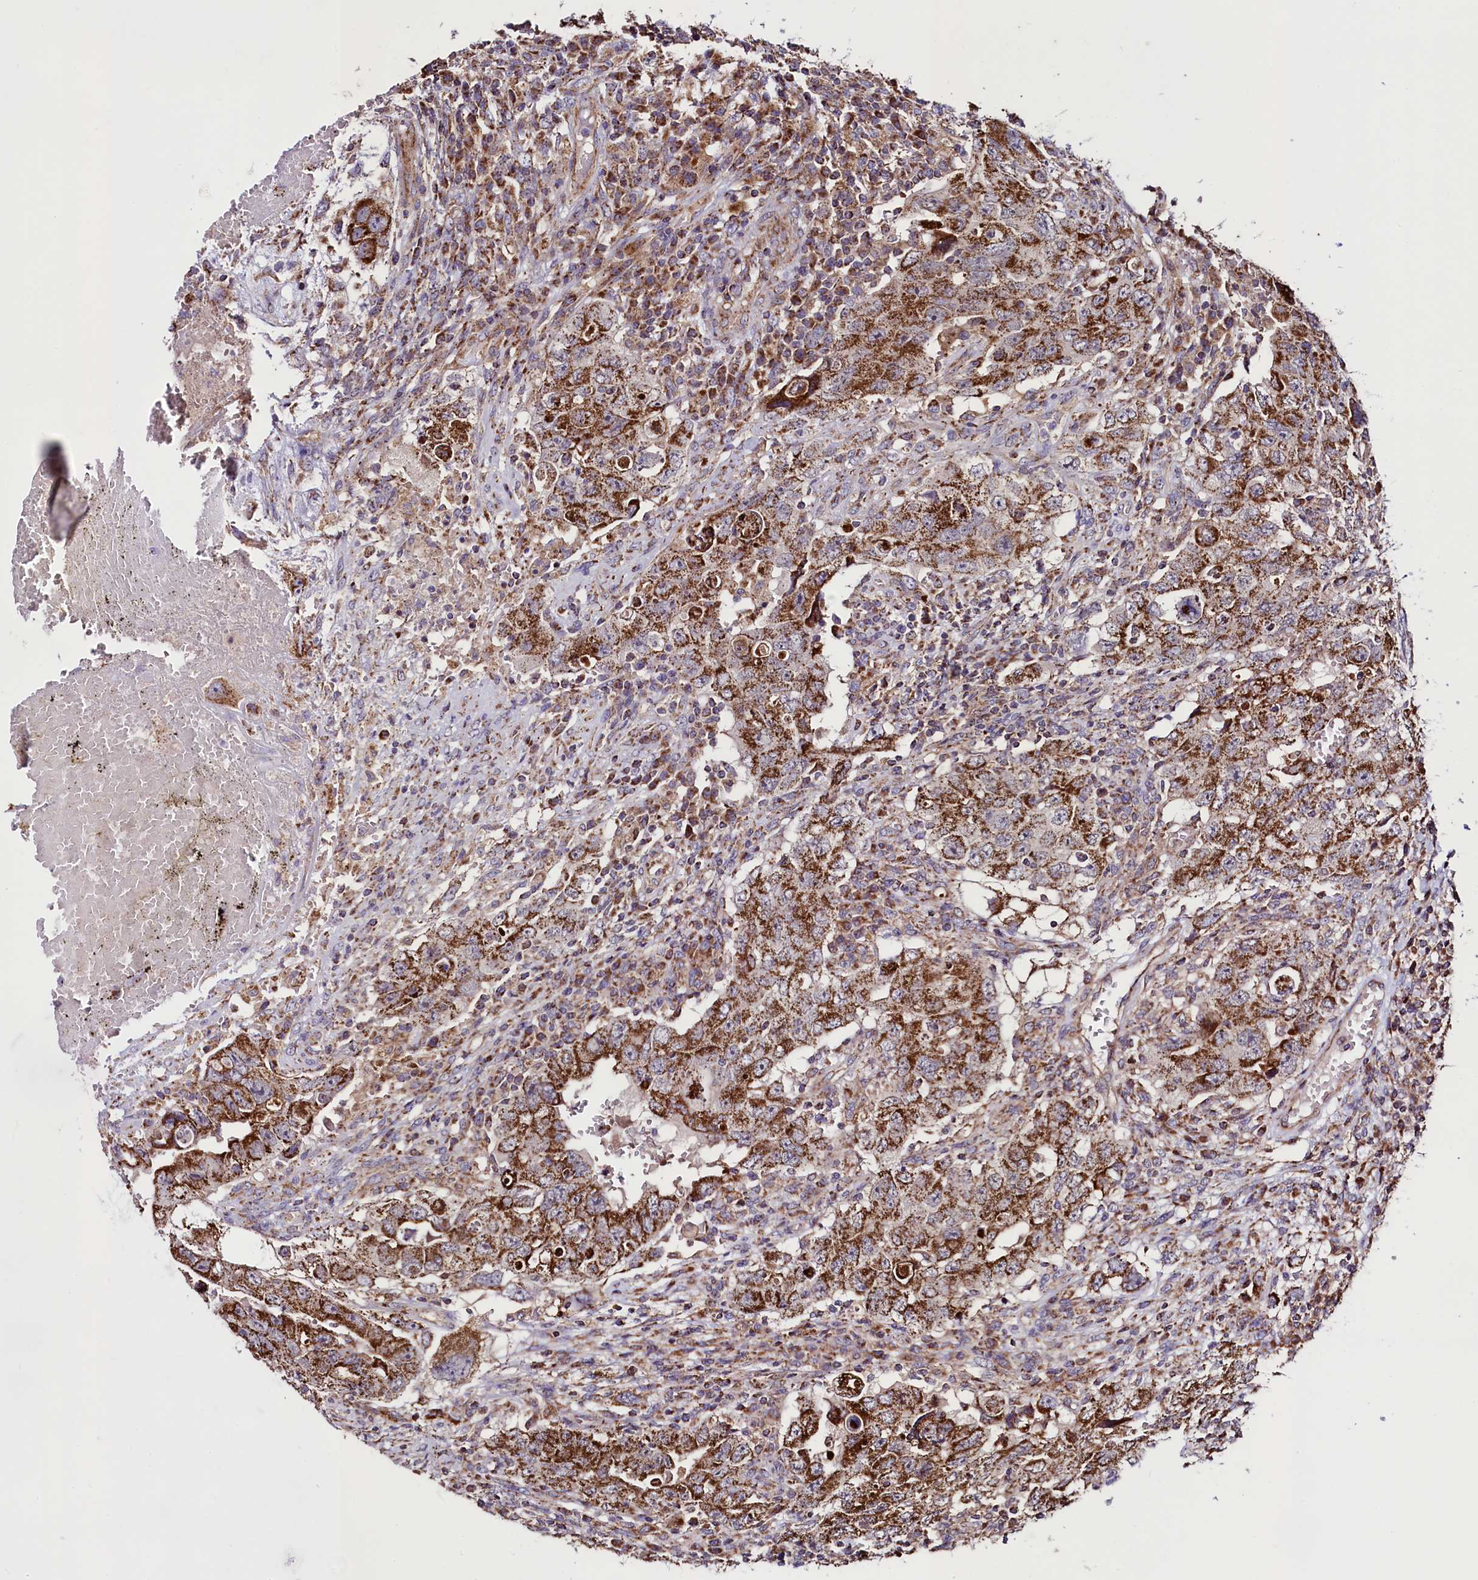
{"staining": {"intensity": "strong", "quantity": ">75%", "location": "cytoplasmic/membranous"}, "tissue": "testis cancer", "cell_type": "Tumor cells", "image_type": "cancer", "snomed": [{"axis": "morphology", "description": "Carcinoma, Embryonal, NOS"}, {"axis": "topography", "description": "Testis"}], "caption": "Tumor cells demonstrate high levels of strong cytoplasmic/membranous expression in about >75% of cells in testis cancer (embryonal carcinoma).", "gene": "STARD5", "patient": {"sex": "male", "age": 26}}